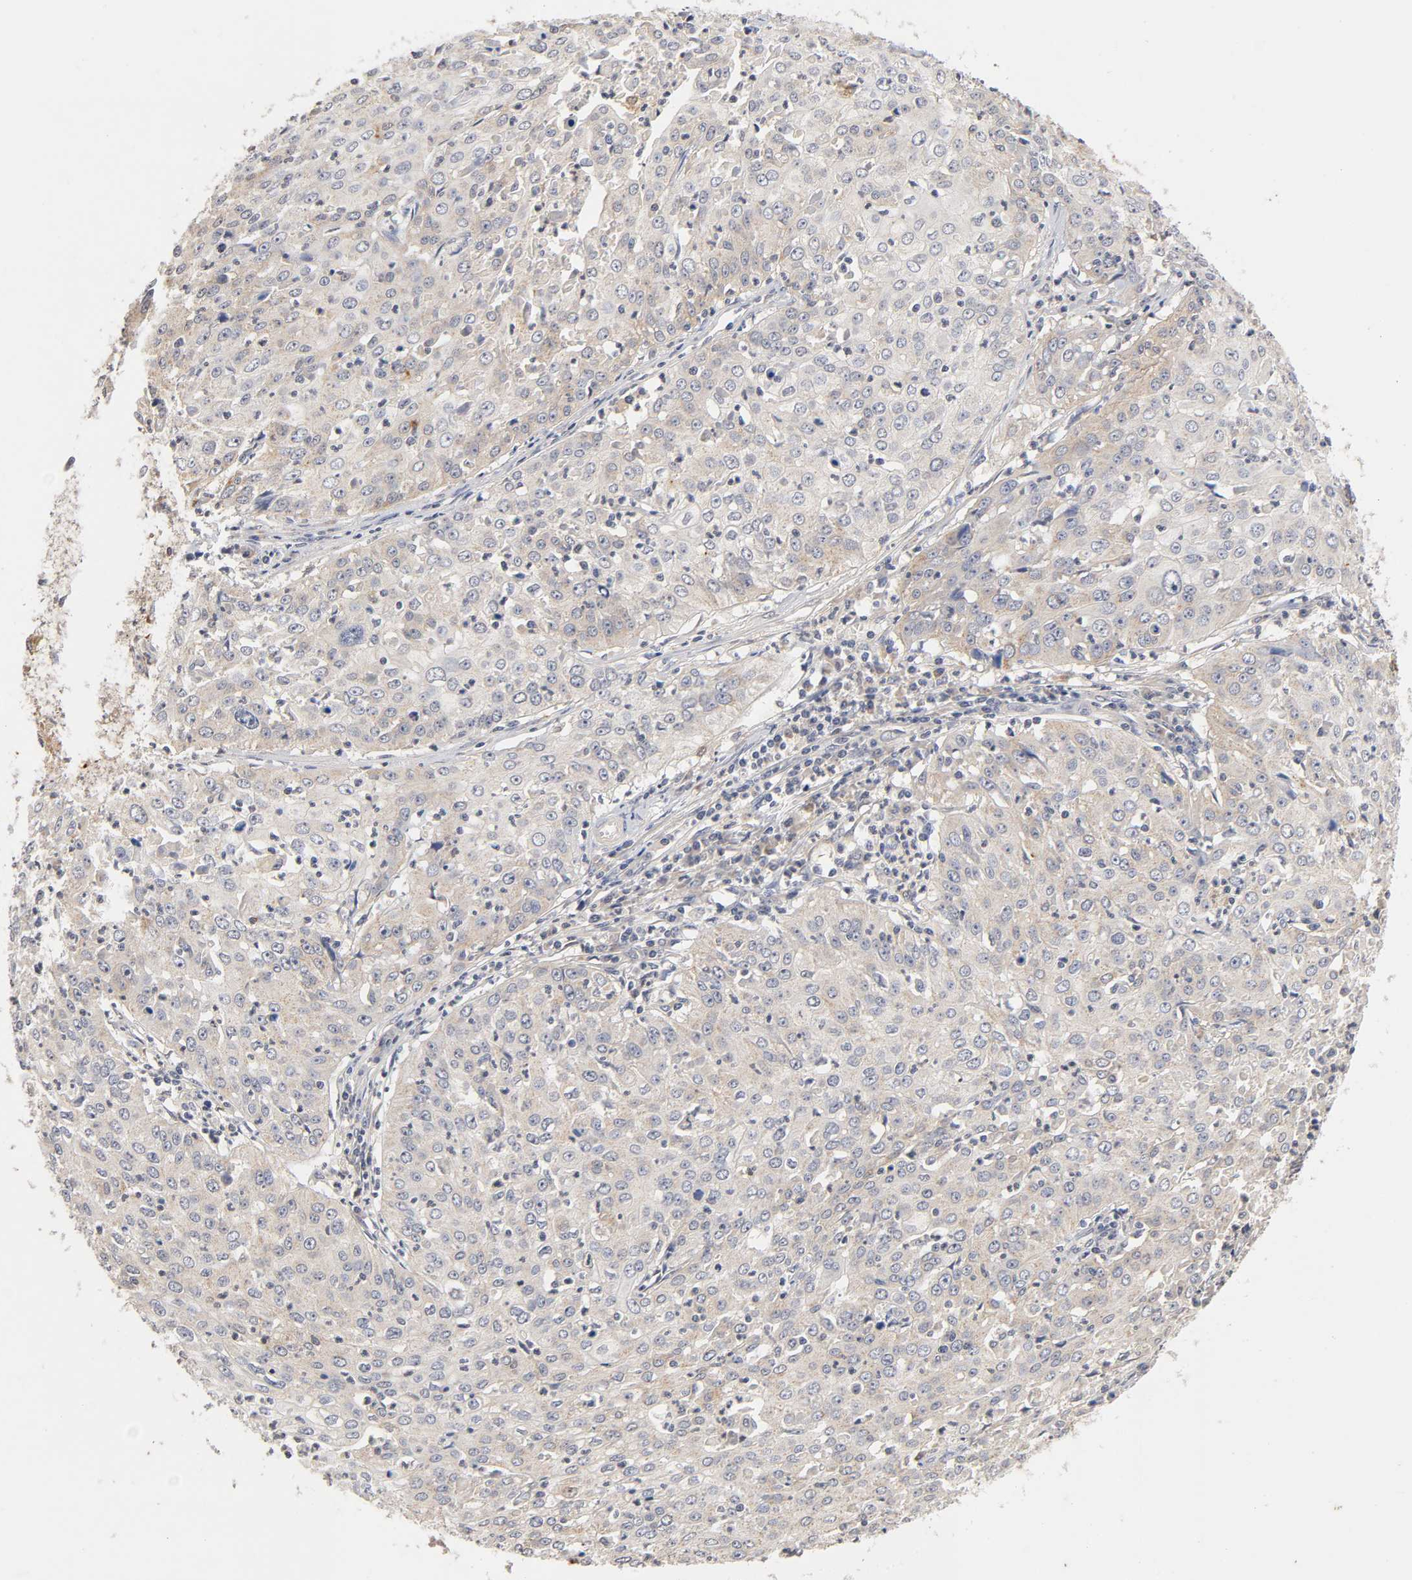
{"staining": {"intensity": "weak", "quantity": "25%-75%", "location": "cytoplasmic/membranous"}, "tissue": "cervical cancer", "cell_type": "Tumor cells", "image_type": "cancer", "snomed": [{"axis": "morphology", "description": "Squamous cell carcinoma, NOS"}, {"axis": "topography", "description": "Cervix"}], "caption": "High-magnification brightfield microscopy of cervical cancer (squamous cell carcinoma) stained with DAB (3,3'-diaminobenzidine) (brown) and counterstained with hematoxylin (blue). tumor cells exhibit weak cytoplasmic/membranous positivity is present in about25%-75% of cells. (brown staining indicates protein expression, while blue staining denotes nuclei).", "gene": "CXADR", "patient": {"sex": "female", "age": 39}}